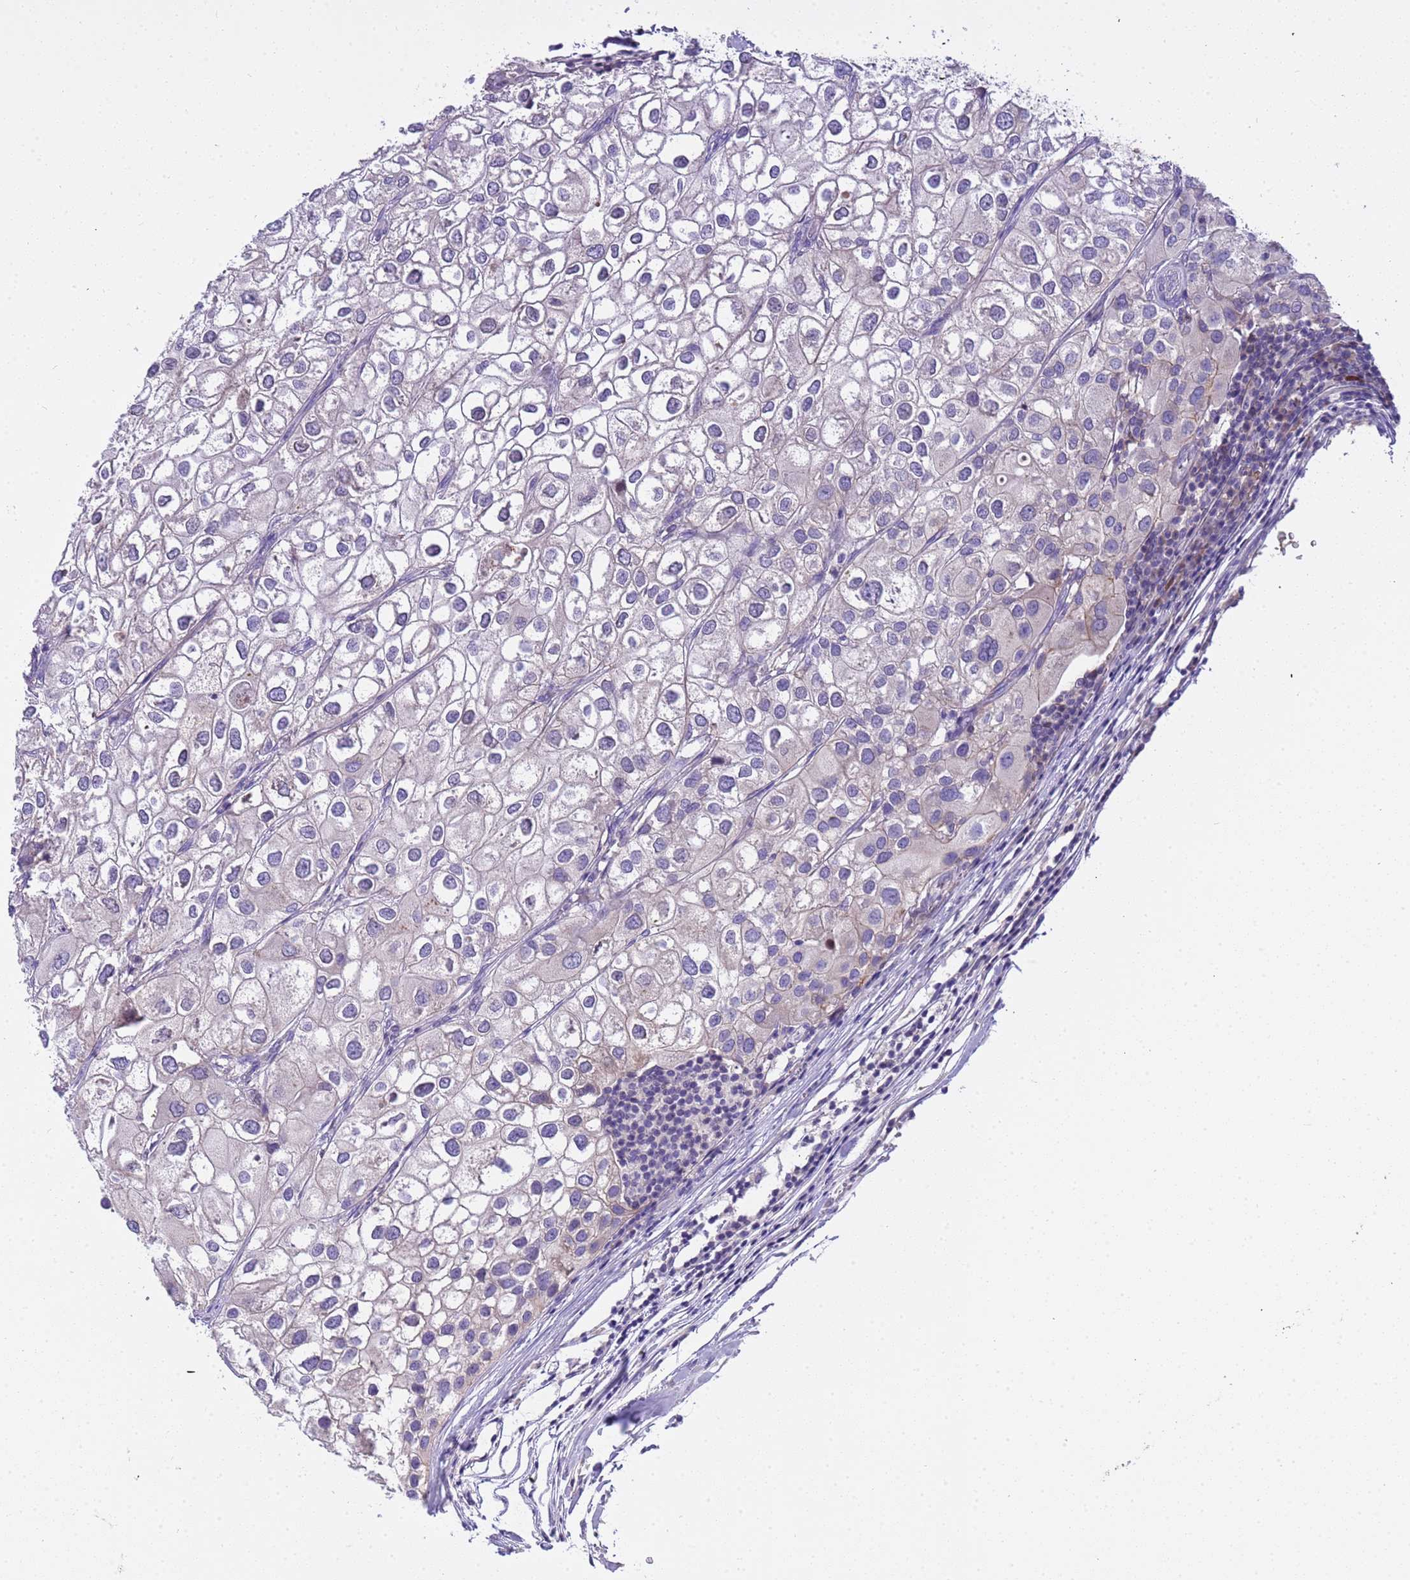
{"staining": {"intensity": "negative", "quantity": "none", "location": "none"}, "tissue": "urothelial cancer", "cell_type": "Tumor cells", "image_type": "cancer", "snomed": [{"axis": "morphology", "description": "Urothelial carcinoma, High grade"}, {"axis": "topography", "description": "Urinary bladder"}], "caption": "There is no significant positivity in tumor cells of urothelial cancer. The staining is performed using DAB brown chromogen with nuclei counter-stained in using hematoxylin.", "gene": "PLCXD3", "patient": {"sex": "male", "age": 64}}